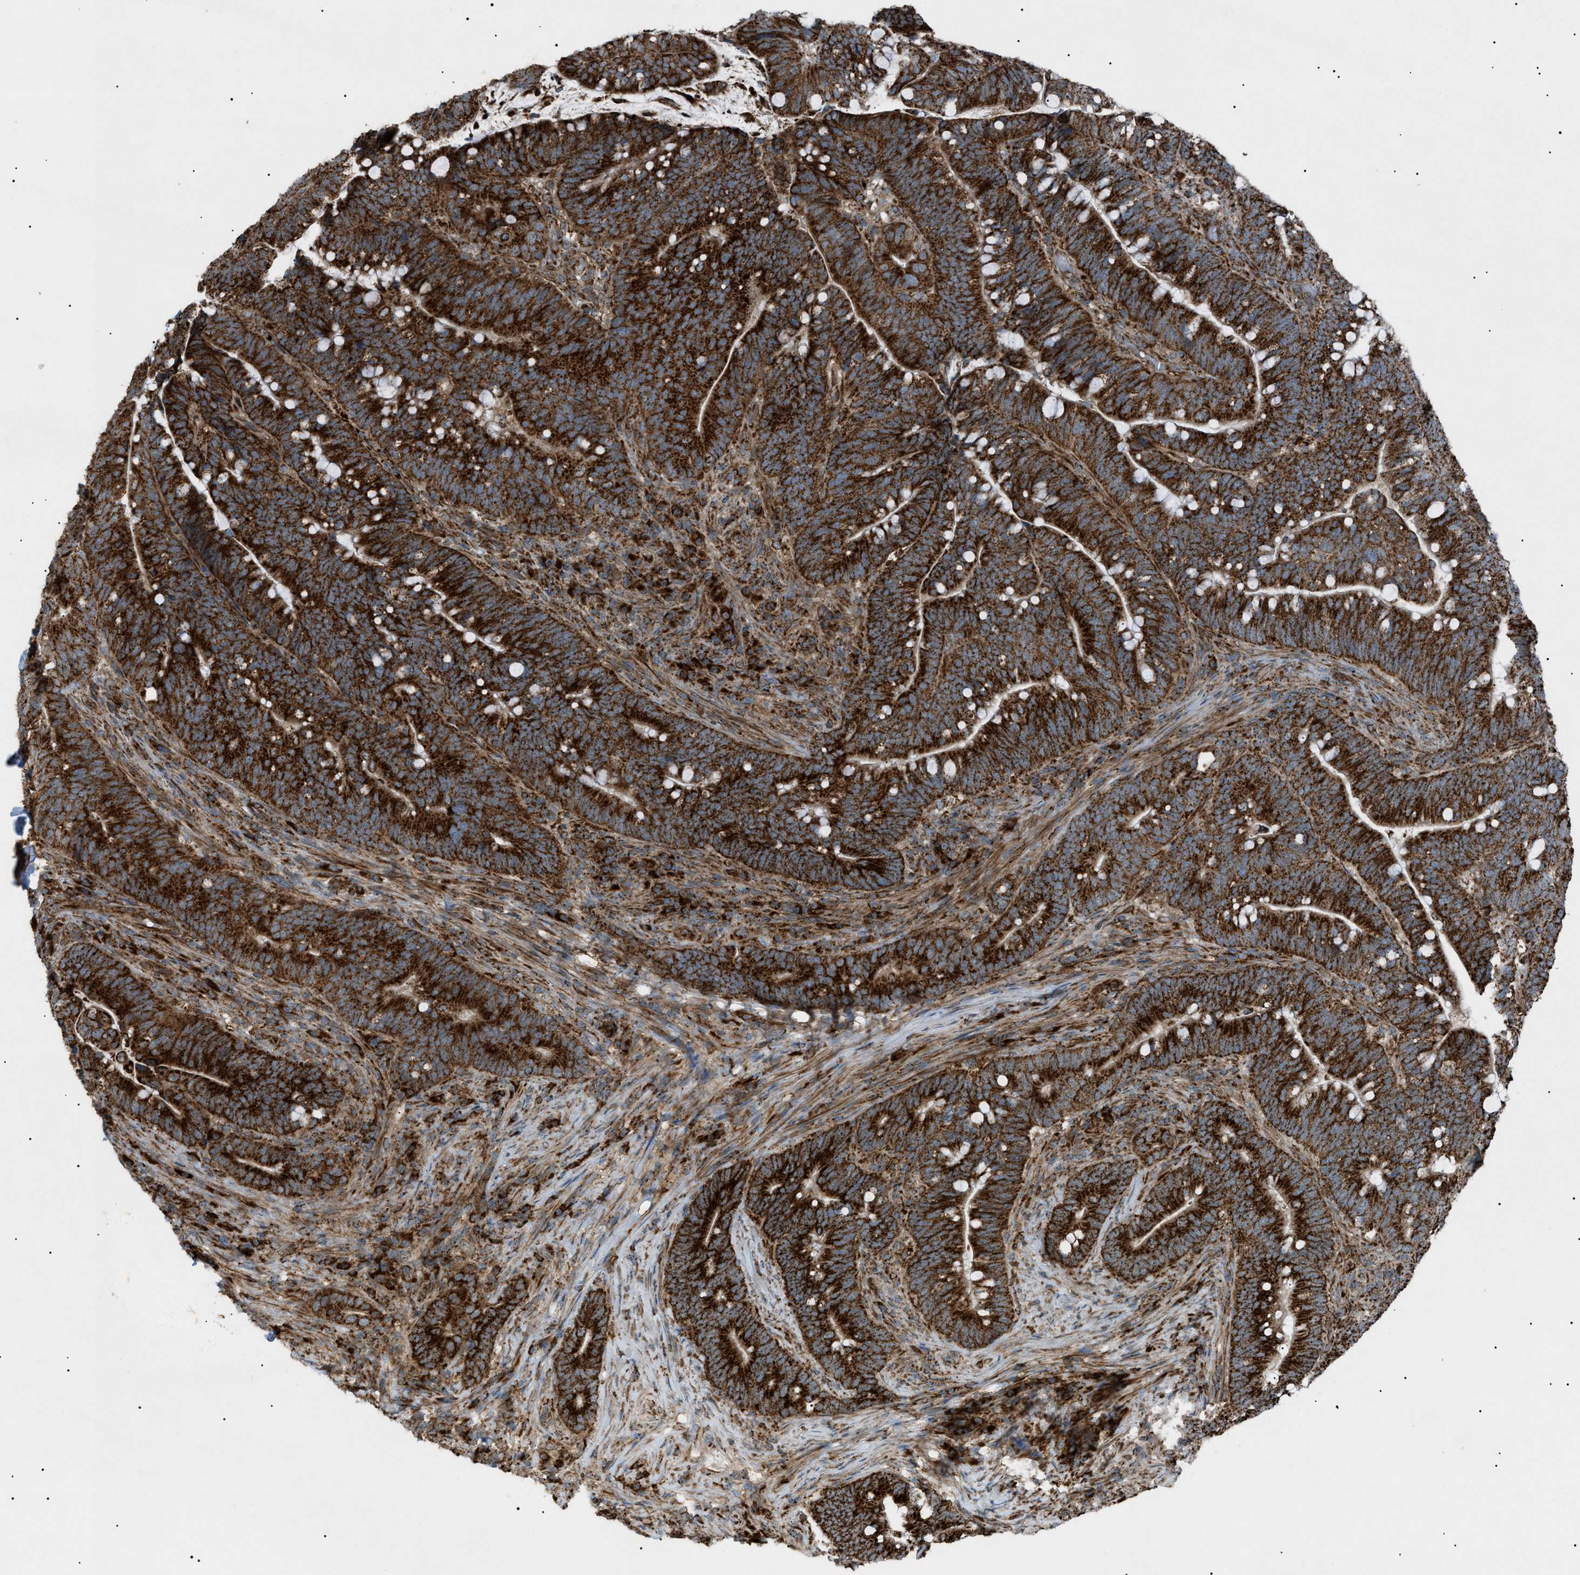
{"staining": {"intensity": "strong", "quantity": ">75%", "location": "cytoplasmic/membranous"}, "tissue": "colorectal cancer", "cell_type": "Tumor cells", "image_type": "cancer", "snomed": [{"axis": "morphology", "description": "Normal tissue, NOS"}, {"axis": "morphology", "description": "Adenocarcinoma, NOS"}, {"axis": "topography", "description": "Colon"}], "caption": "An image of human colorectal adenocarcinoma stained for a protein demonstrates strong cytoplasmic/membranous brown staining in tumor cells.", "gene": "C1GALT1C1", "patient": {"sex": "female", "age": 66}}